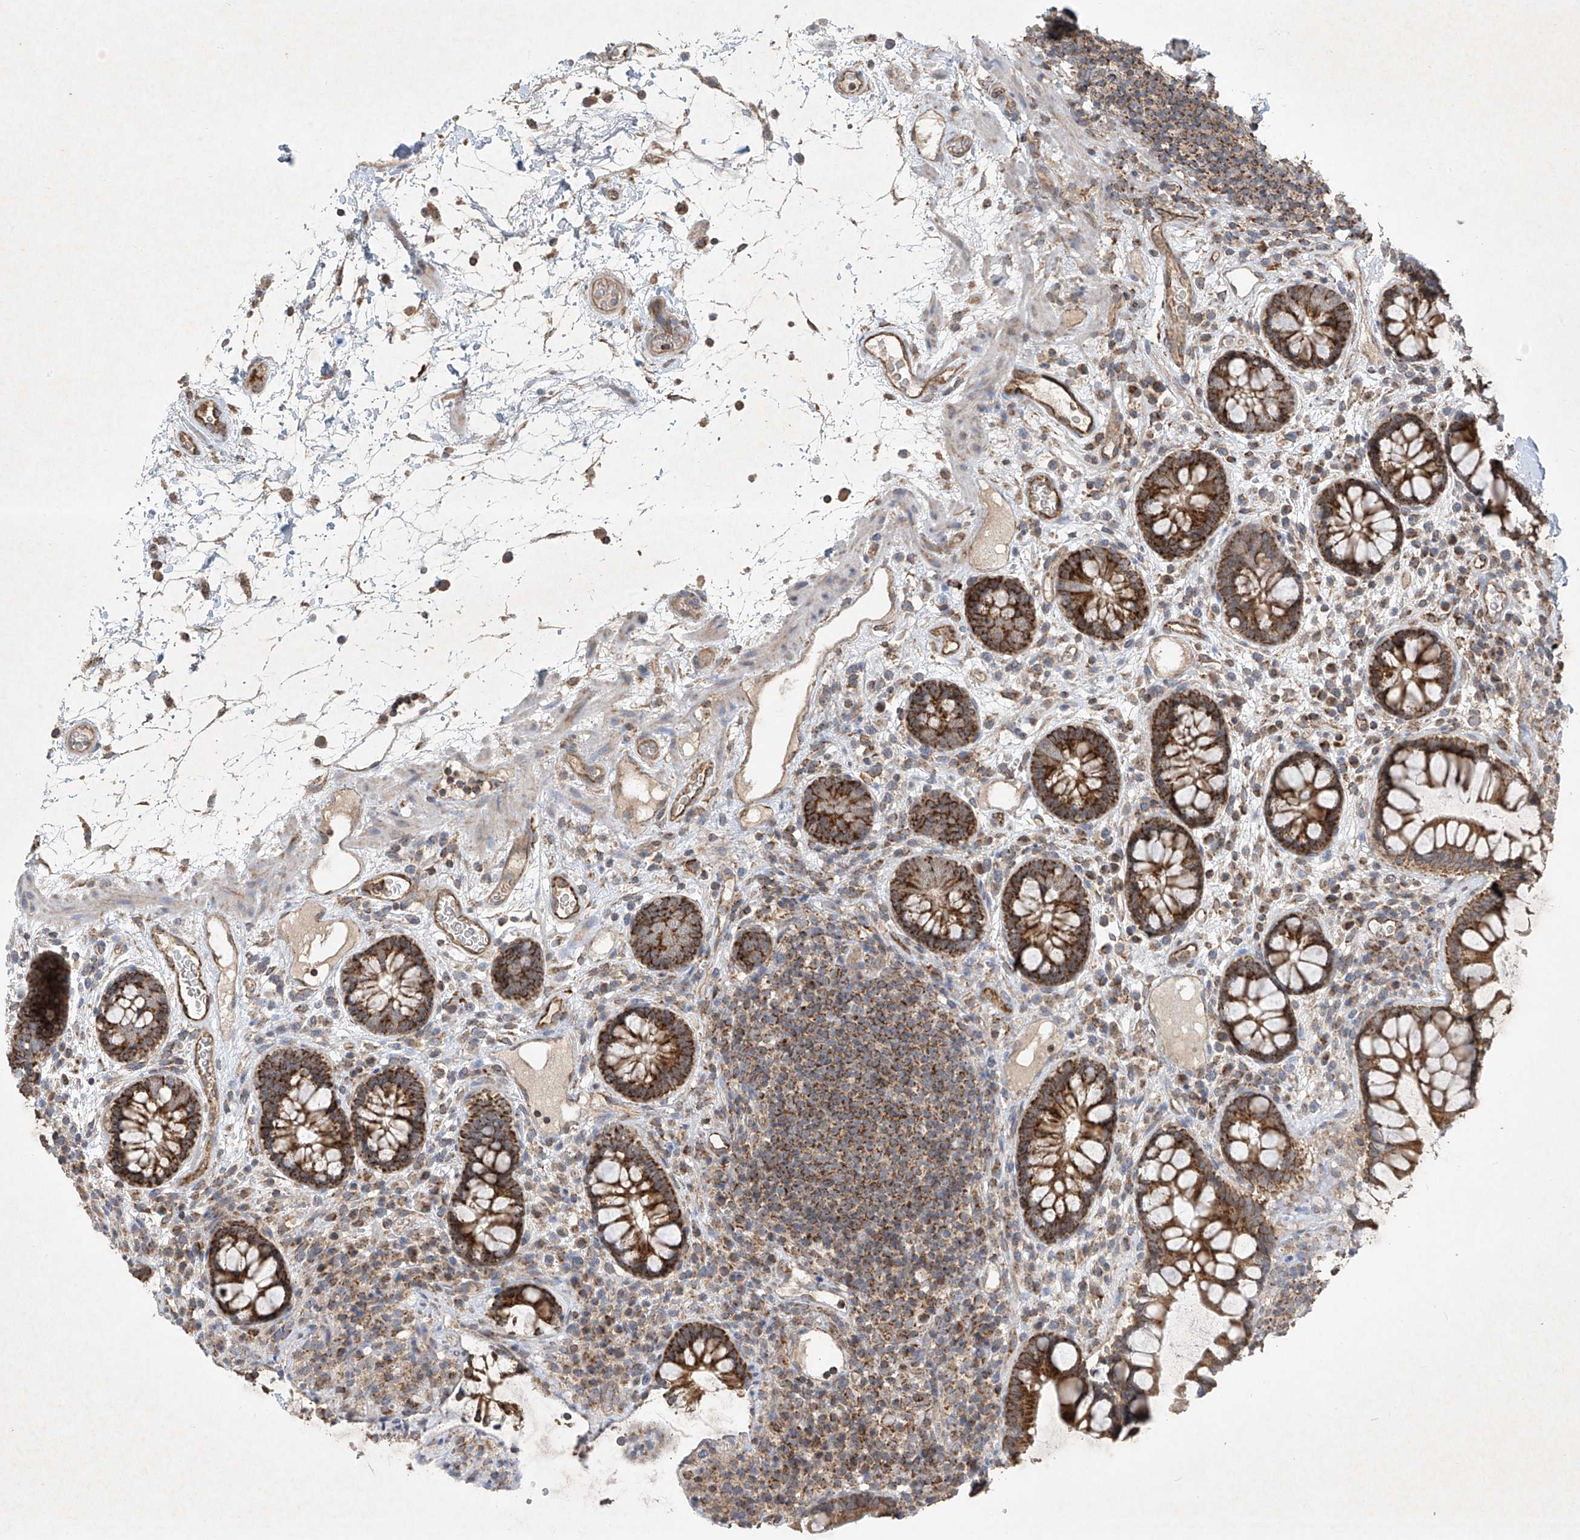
{"staining": {"intensity": "moderate", "quantity": ">75%", "location": "cytoplasmic/membranous"}, "tissue": "colon", "cell_type": "Endothelial cells", "image_type": "normal", "snomed": [{"axis": "morphology", "description": "Normal tissue, NOS"}, {"axis": "topography", "description": "Colon"}], "caption": "Protein staining by immunohistochemistry exhibits moderate cytoplasmic/membranous staining in about >75% of endothelial cells in normal colon.", "gene": "UQCC1", "patient": {"sex": "female", "age": 79}}